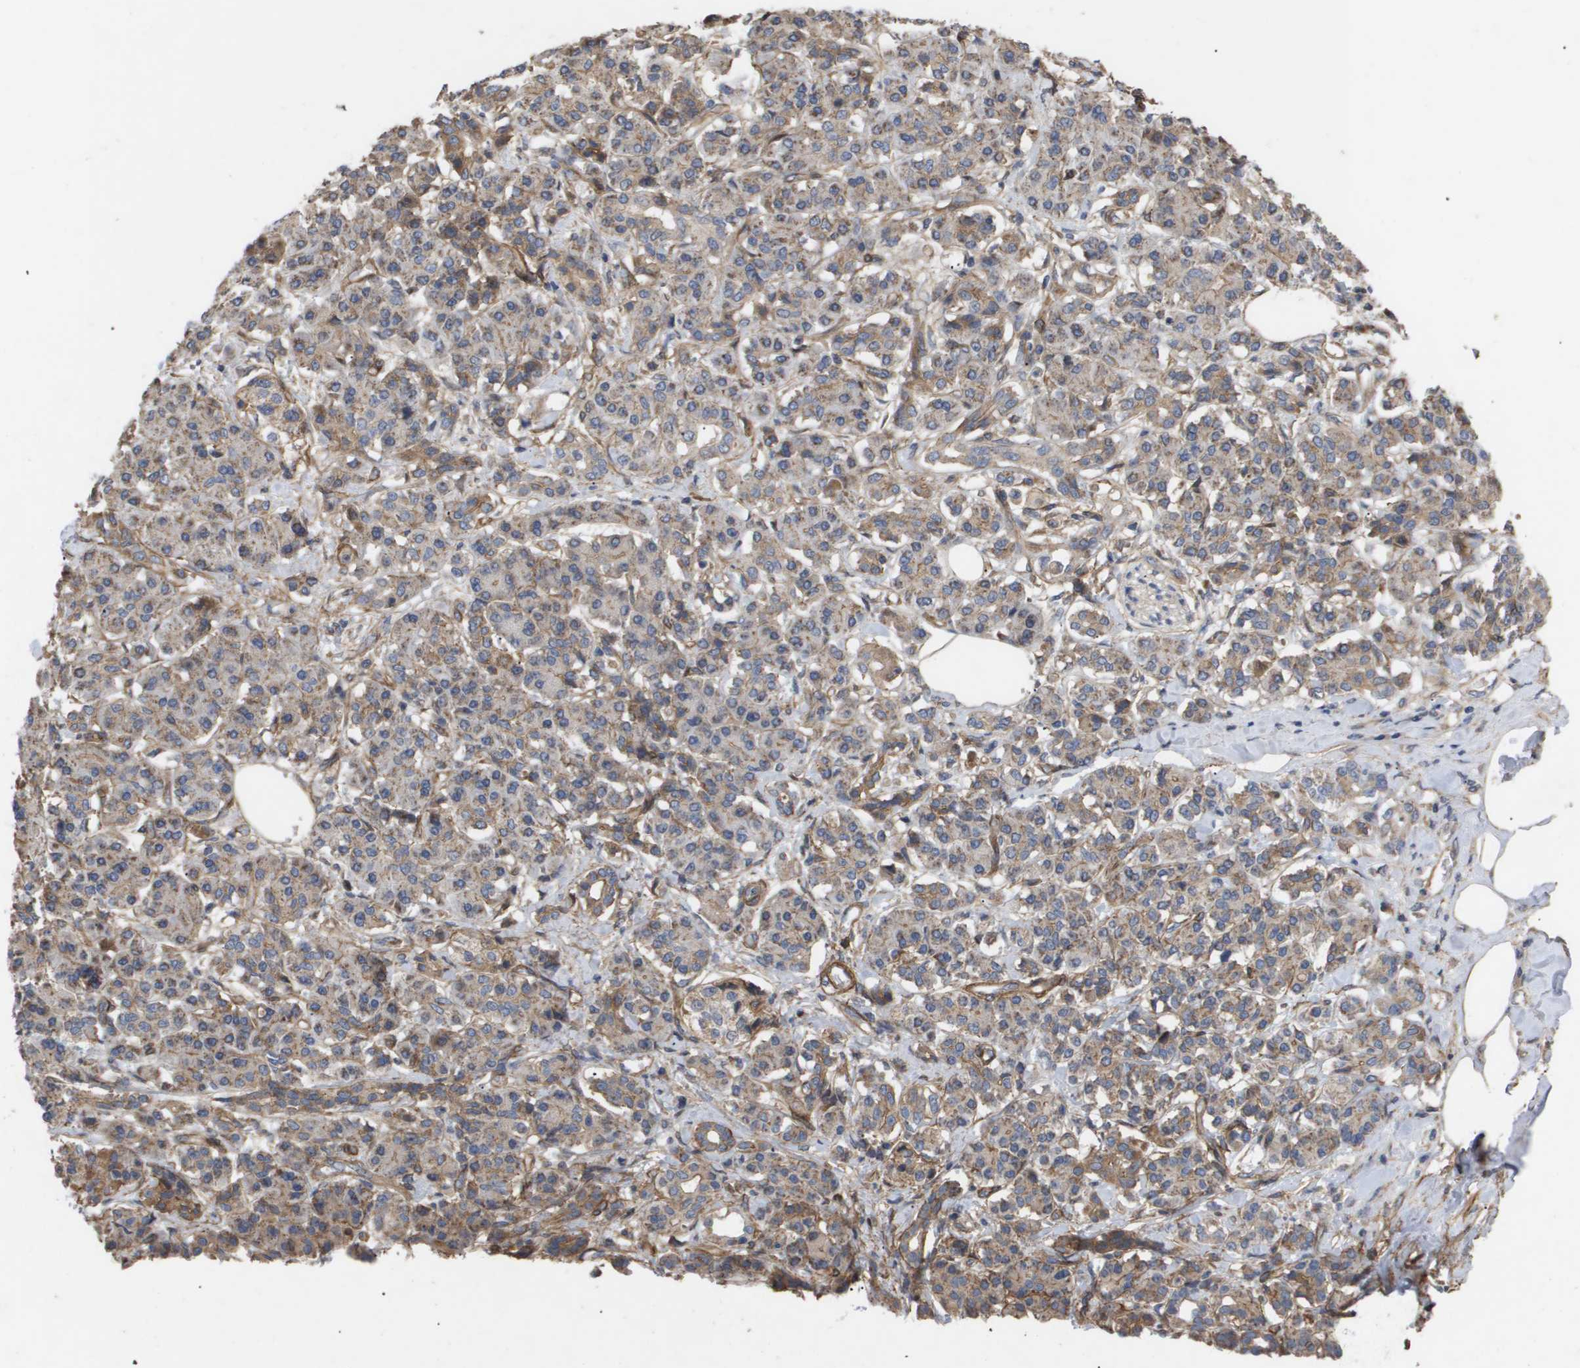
{"staining": {"intensity": "weak", "quantity": "25%-75%", "location": "cytoplasmic/membranous"}, "tissue": "pancreatic cancer", "cell_type": "Tumor cells", "image_type": "cancer", "snomed": [{"axis": "morphology", "description": "Adenocarcinoma, NOS"}, {"axis": "topography", "description": "Pancreas"}], "caption": "Pancreatic cancer was stained to show a protein in brown. There is low levels of weak cytoplasmic/membranous staining in approximately 25%-75% of tumor cells. (Stains: DAB in brown, nuclei in blue, Microscopy: brightfield microscopy at high magnification).", "gene": "TNS1", "patient": {"sex": "female", "age": 56}}